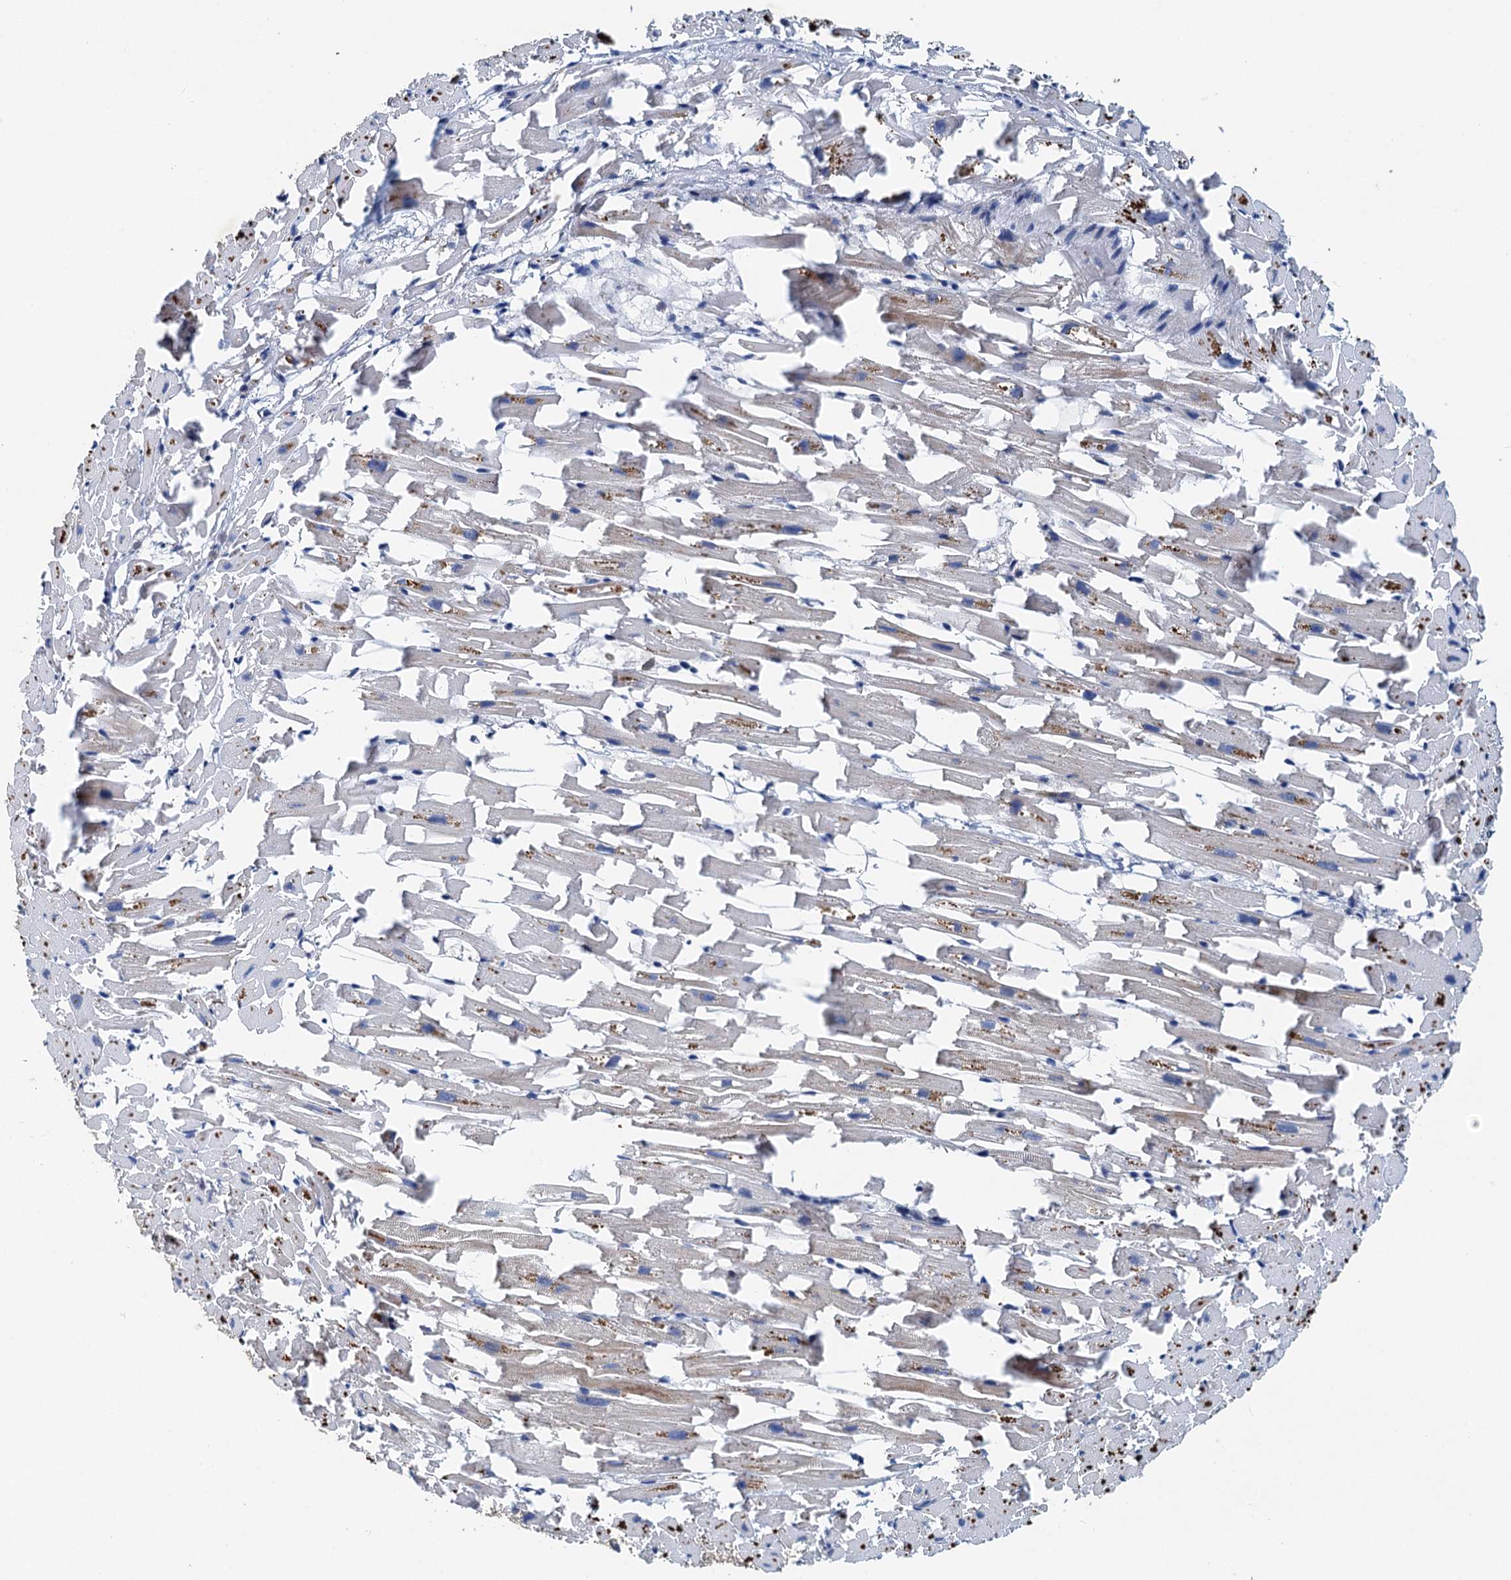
{"staining": {"intensity": "moderate", "quantity": "<25%", "location": "cytoplasmic/membranous"}, "tissue": "heart muscle", "cell_type": "Cardiomyocytes", "image_type": "normal", "snomed": [{"axis": "morphology", "description": "Normal tissue, NOS"}, {"axis": "topography", "description": "Heart"}], "caption": "Immunohistochemistry micrograph of normal human heart muscle stained for a protein (brown), which reveals low levels of moderate cytoplasmic/membranous staining in about <25% of cardiomyocytes.", "gene": "EFL1", "patient": {"sex": "female", "age": 64}}